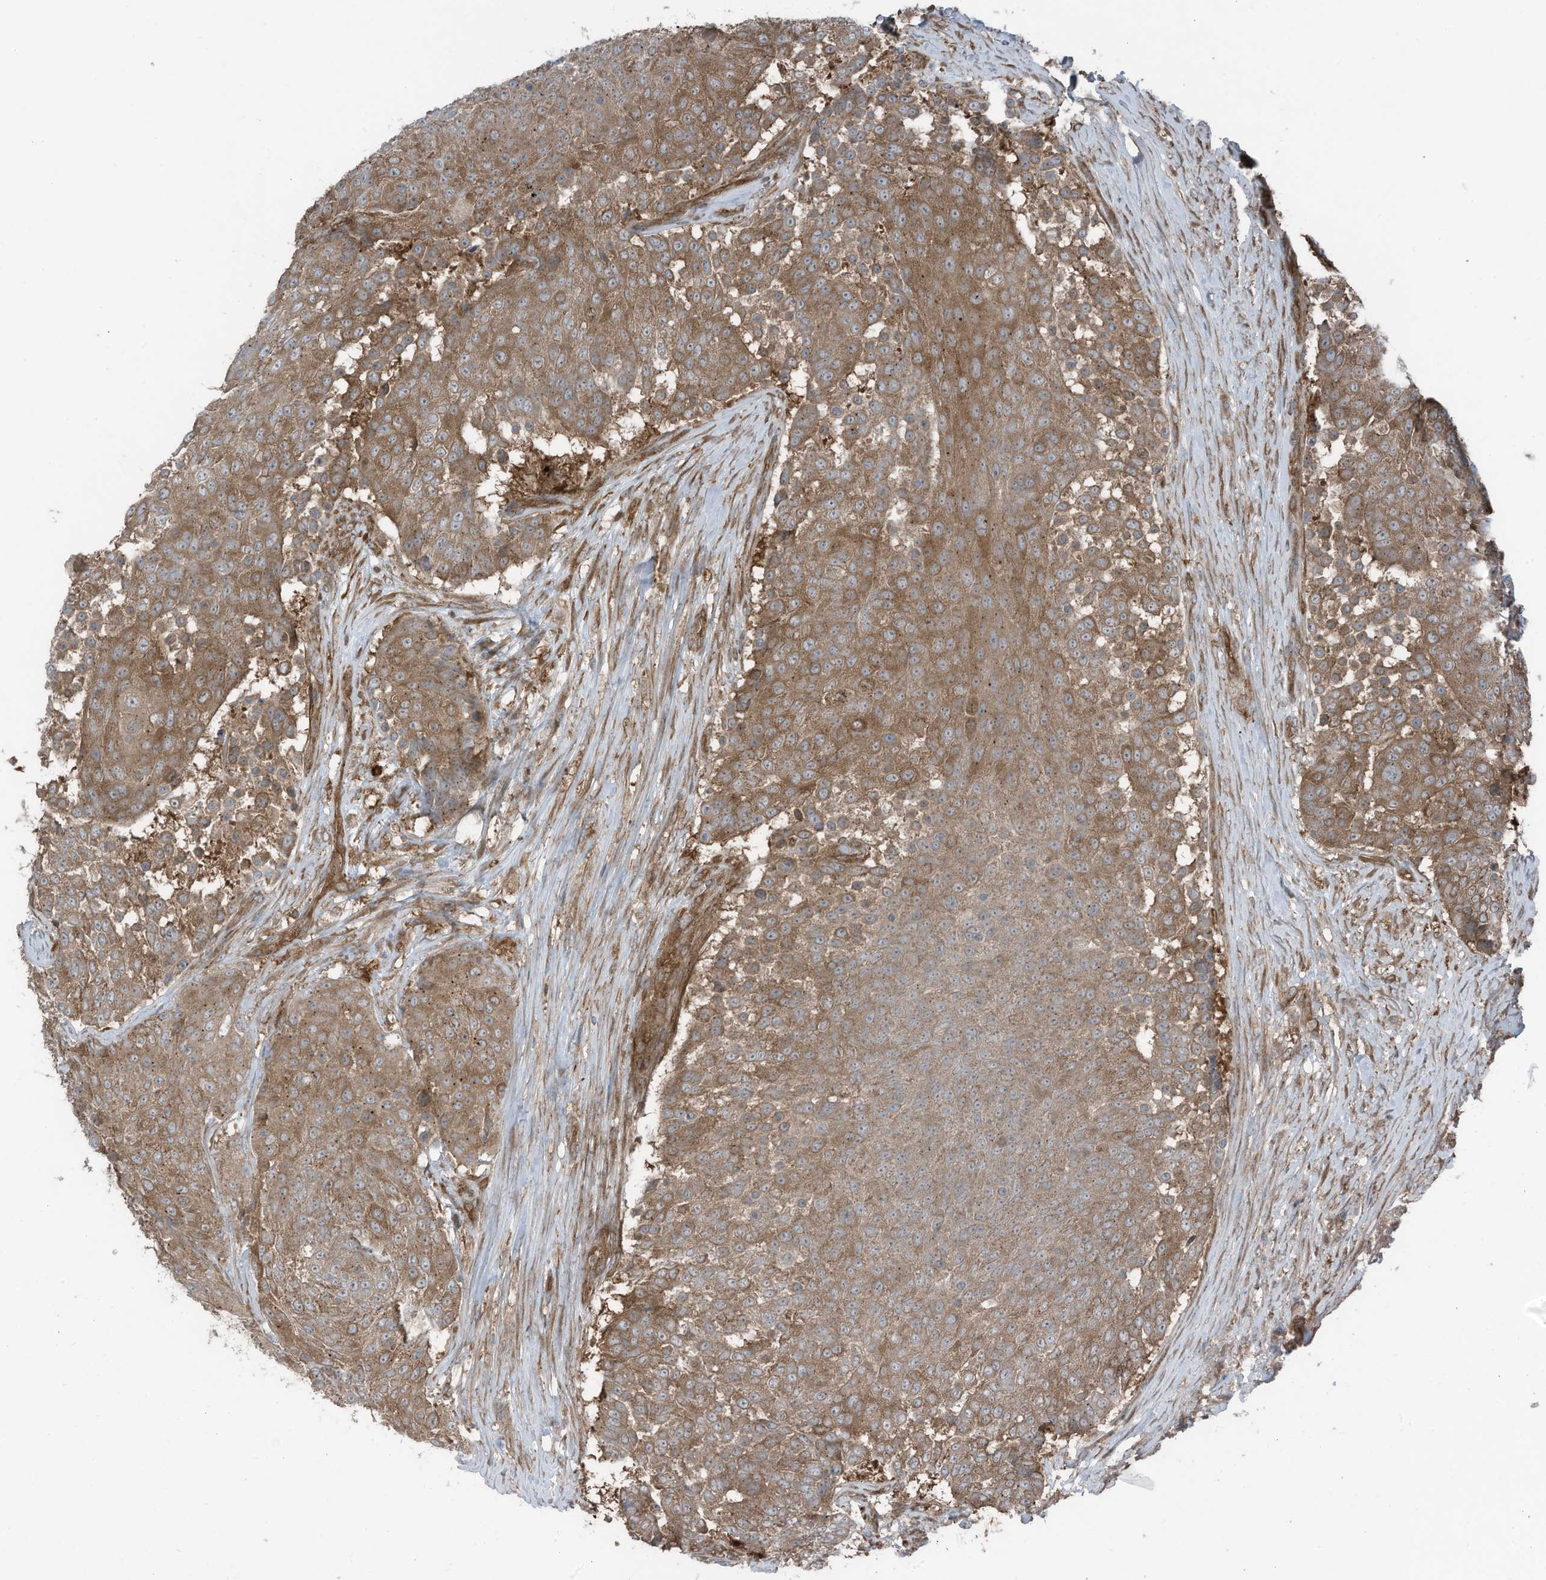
{"staining": {"intensity": "moderate", "quantity": ">75%", "location": "cytoplasmic/membranous"}, "tissue": "urothelial cancer", "cell_type": "Tumor cells", "image_type": "cancer", "snomed": [{"axis": "morphology", "description": "Urothelial carcinoma, High grade"}, {"axis": "topography", "description": "Urinary bladder"}], "caption": "Moderate cytoplasmic/membranous protein expression is appreciated in approximately >75% of tumor cells in high-grade urothelial carcinoma. (DAB = brown stain, brightfield microscopy at high magnification).", "gene": "TXNDC9", "patient": {"sex": "female", "age": 63}}